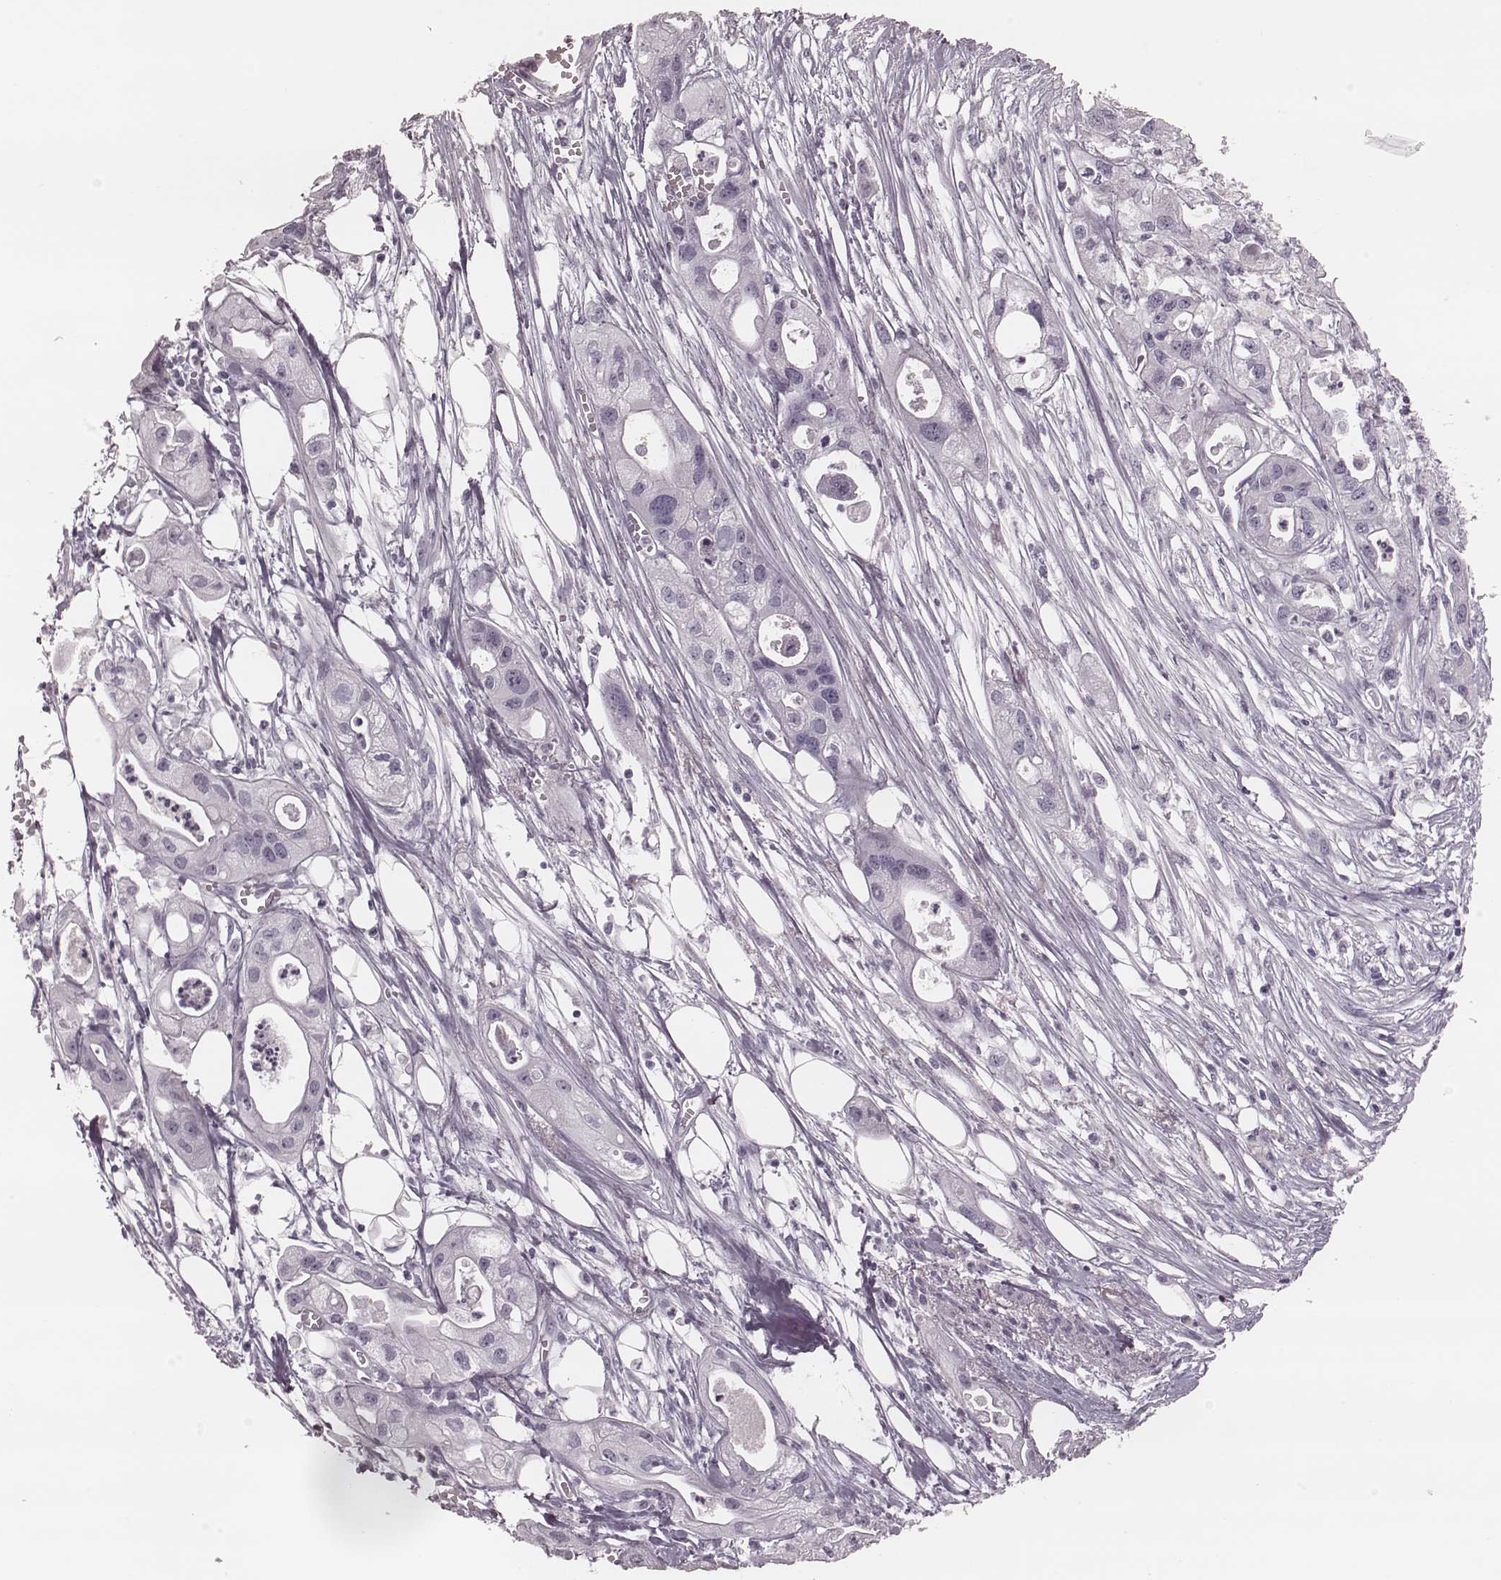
{"staining": {"intensity": "negative", "quantity": "none", "location": "none"}, "tissue": "pancreatic cancer", "cell_type": "Tumor cells", "image_type": "cancer", "snomed": [{"axis": "morphology", "description": "Adenocarcinoma, NOS"}, {"axis": "topography", "description": "Pancreas"}], "caption": "Pancreatic adenocarcinoma stained for a protein using immunohistochemistry demonstrates no positivity tumor cells.", "gene": "KRT74", "patient": {"sex": "male", "age": 70}}